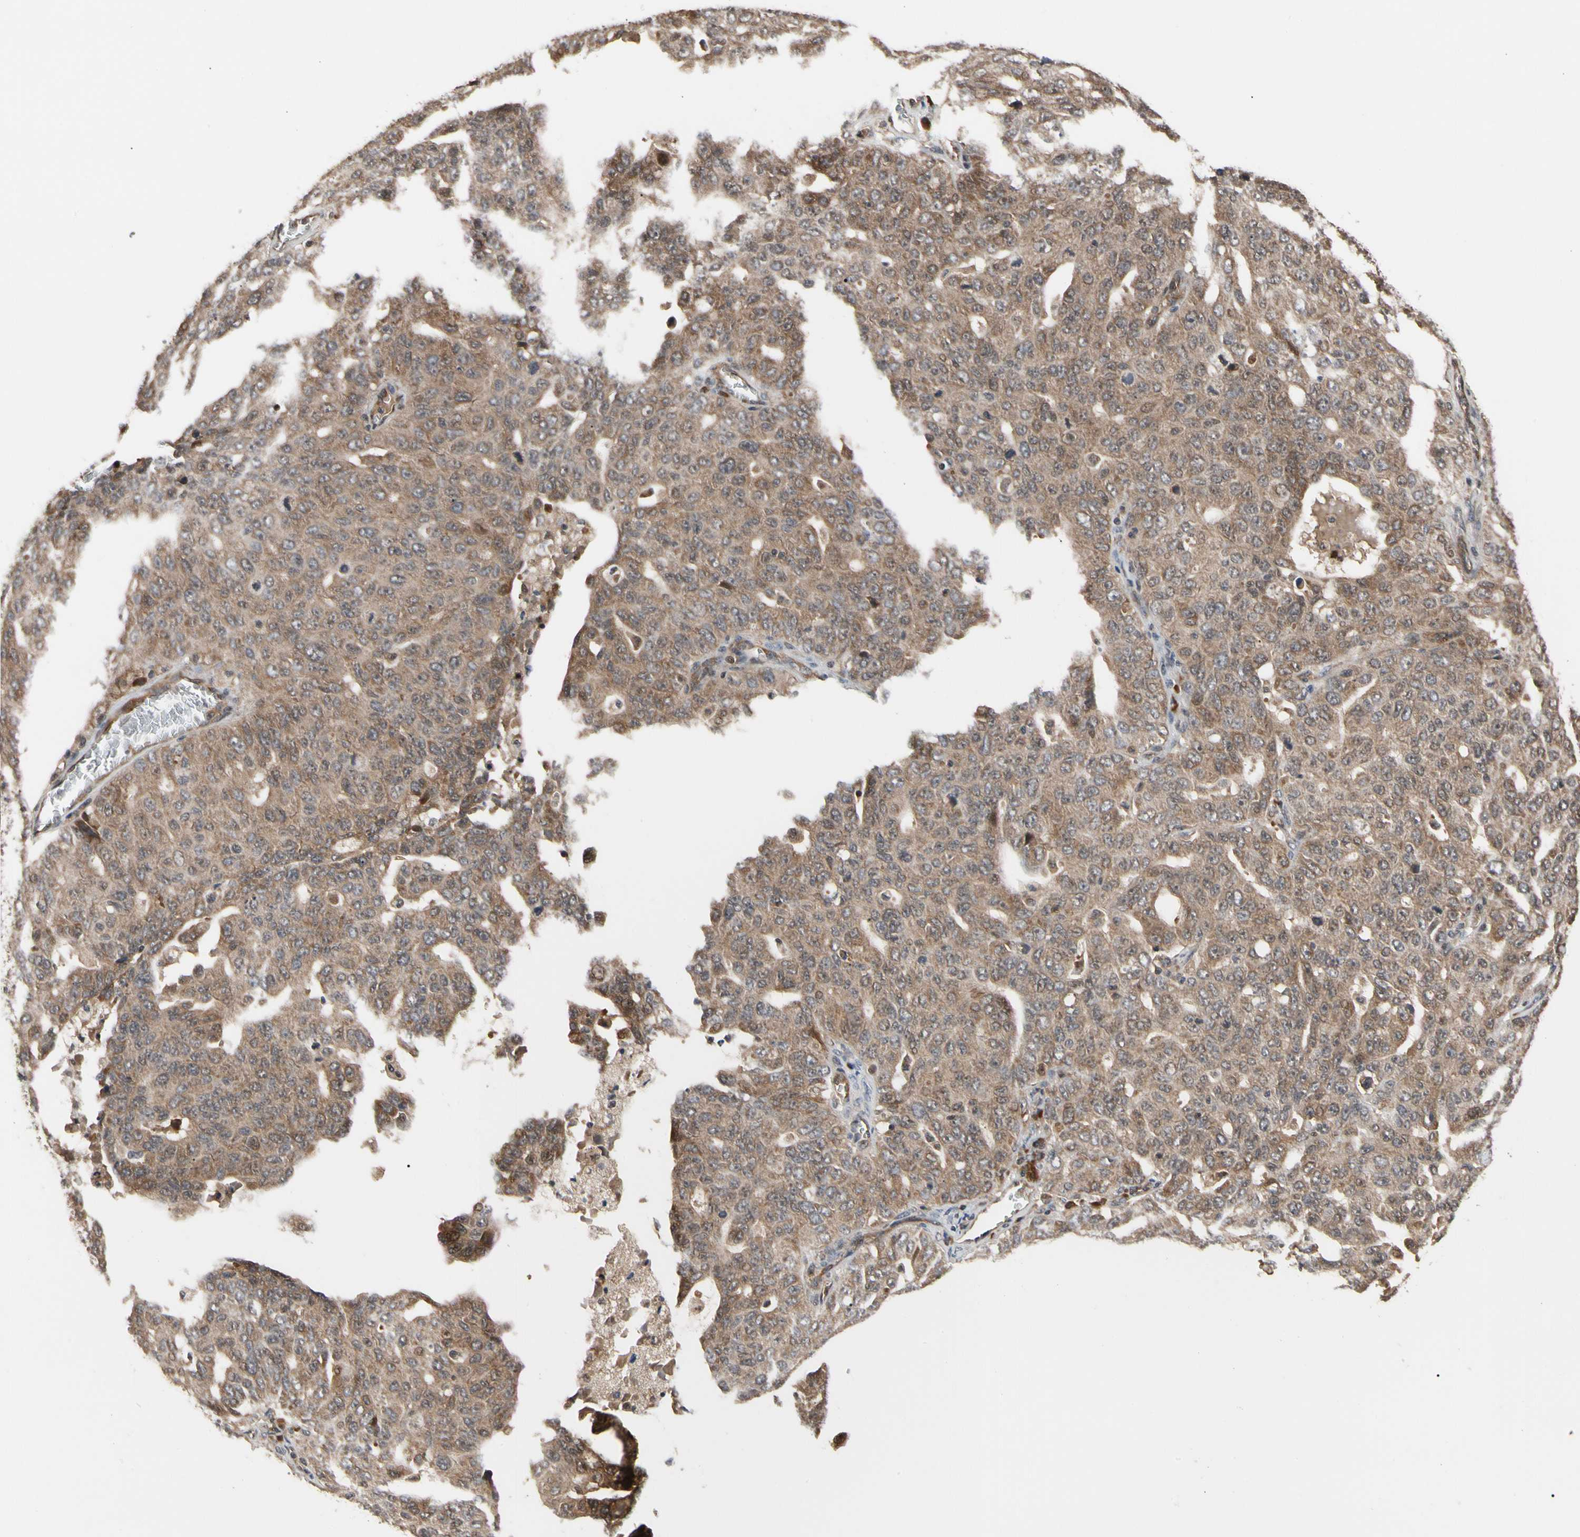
{"staining": {"intensity": "moderate", "quantity": ">75%", "location": "cytoplasmic/membranous"}, "tissue": "ovarian cancer", "cell_type": "Tumor cells", "image_type": "cancer", "snomed": [{"axis": "morphology", "description": "Carcinoma, endometroid"}, {"axis": "topography", "description": "Ovary"}], "caption": "Tumor cells reveal medium levels of moderate cytoplasmic/membranous staining in about >75% of cells in endometroid carcinoma (ovarian). Using DAB (3,3'-diaminobenzidine) (brown) and hematoxylin (blue) stains, captured at high magnification using brightfield microscopy.", "gene": "CYTIP", "patient": {"sex": "female", "age": 62}}